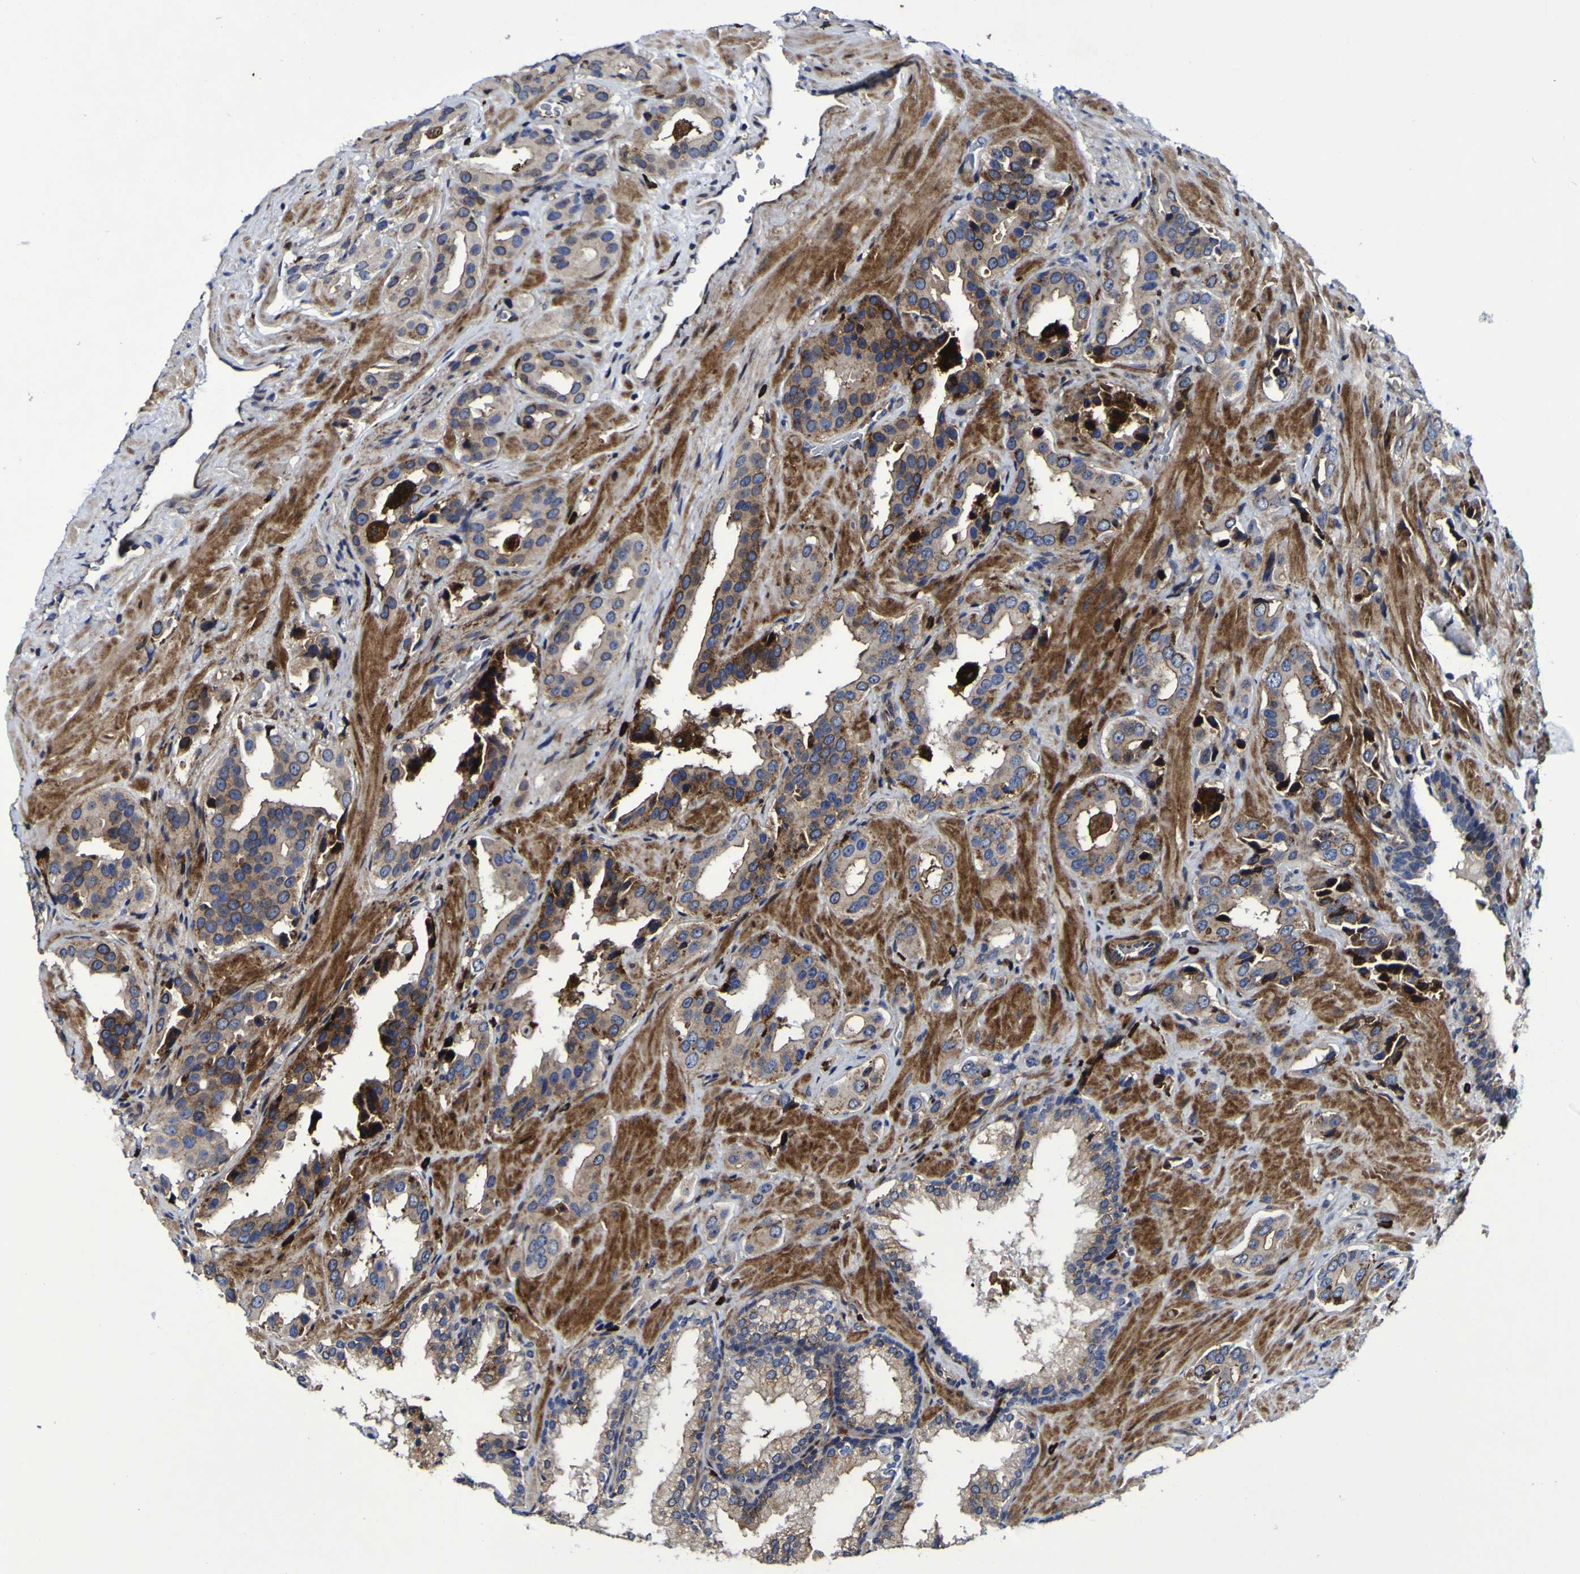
{"staining": {"intensity": "moderate", "quantity": ">75%", "location": "cytoplasmic/membranous,nuclear"}, "tissue": "prostate cancer", "cell_type": "Tumor cells", "image_type": "cancer", "snomed": [{"axis": "morphology", "description": "Adenocarcinoma, High grade"}, {"axis": "topography", "description": "Prostate"}], "caption": "An image showing moderate cytoplasmic/membranous and nuclear staining in approximately >75% of tumor cells in adenocarcinoma (high-grade) (prostate), as visualized by brown immunohistochemical staining.", "gene": "MGLL", "patient": {"sex": "male", "age": 64}}